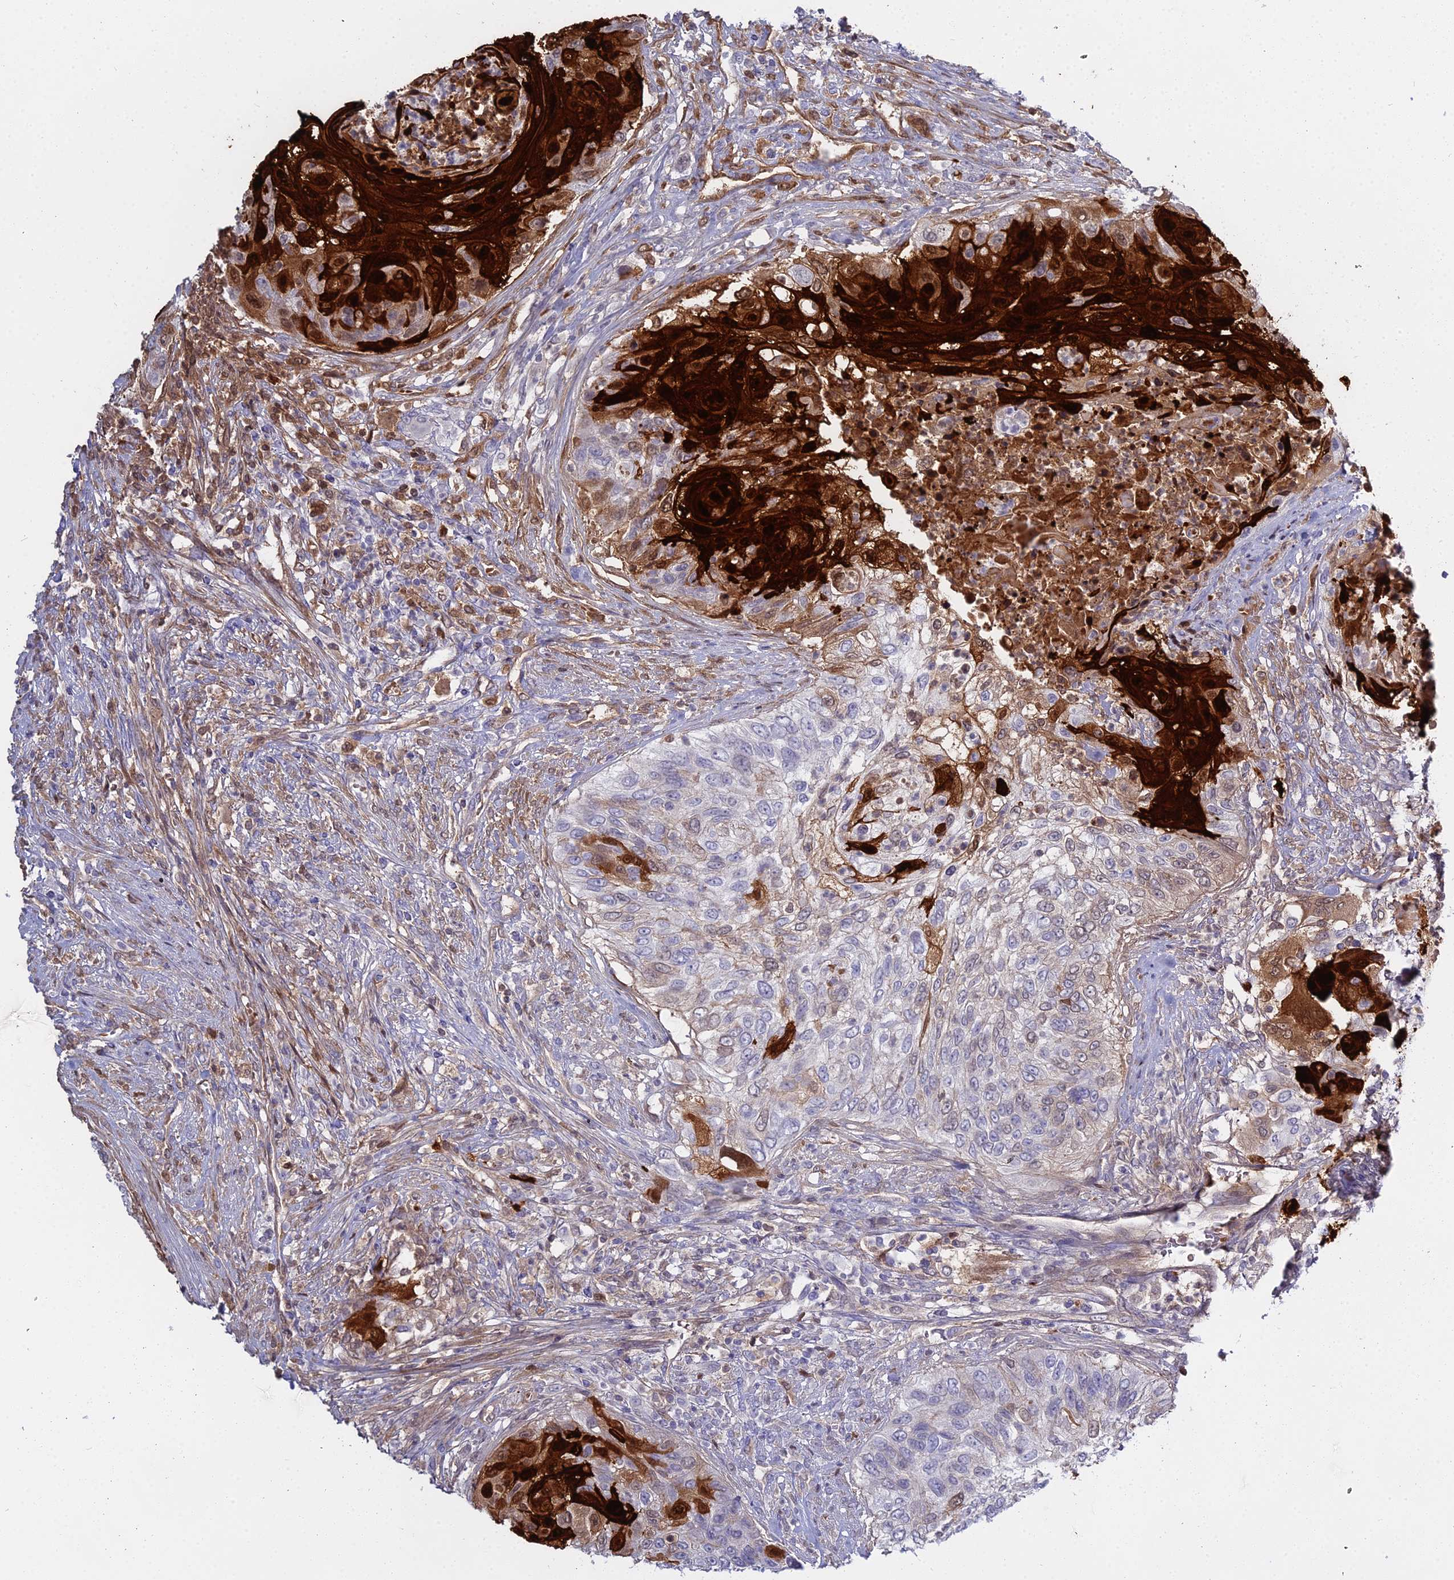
{"staining": {"intensity": "strong", "quantity": "25%-75%", "location": "cytoplasmic/membranous,nuclear"}, "tissue": "urothelial cancer", "cell_type": "Tumor cells", "image_type": "cancer", "snomed": [{"axis": "morphology", "description": "Urothelial carcinoma, High grade"}, {"axis": "topography", "description": "Urinary bladder"}], "caption": "Strong cytoplasmic/membranous and nuclear positivity is seen in approximately 25%-75% of tumor cells in urothelial cancer. (IHC, brightfield microscopy, high magnification).", "gene": "S100A7", "patient": {"sex": "female", "age": 60}}